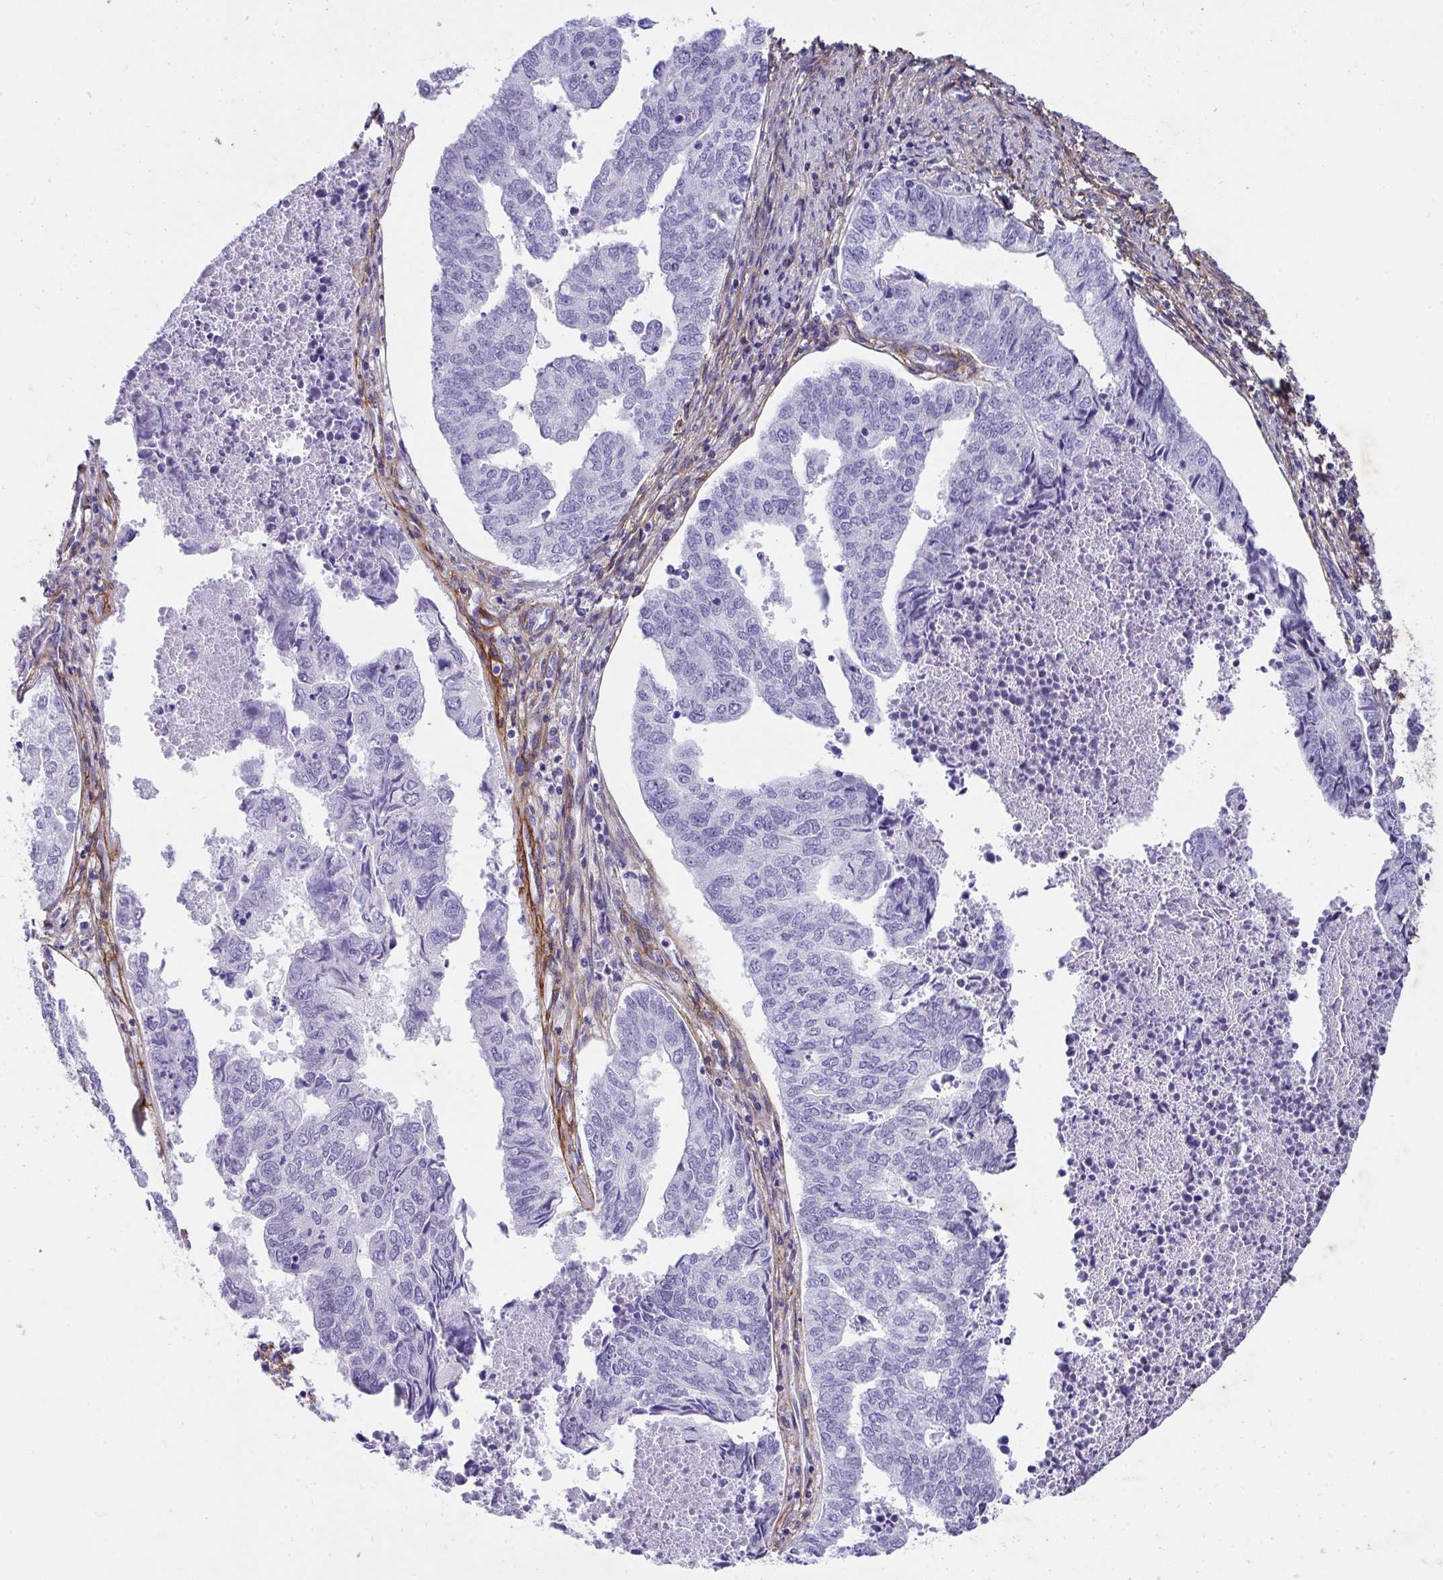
{"staining": {"intensity": "negative", "quantity": "none", "location": "none"}, "tissue": "endometrial cancer", "cell_type": "Tumor cells", "image_type": "cancer", "snomed": [{"axis": "morphology", "description": "Adenocarcinoma, NOS"}, {"axis": "topography", "description": "Endometrium"}], "caption": "An IHC image of endometrial adenocarcinoma is shown. There is no staining in tumor cells of endometrial adenocarcinoma.", "gene": "LHFPL6", "patient": {"sex": "female", "age": 73}}